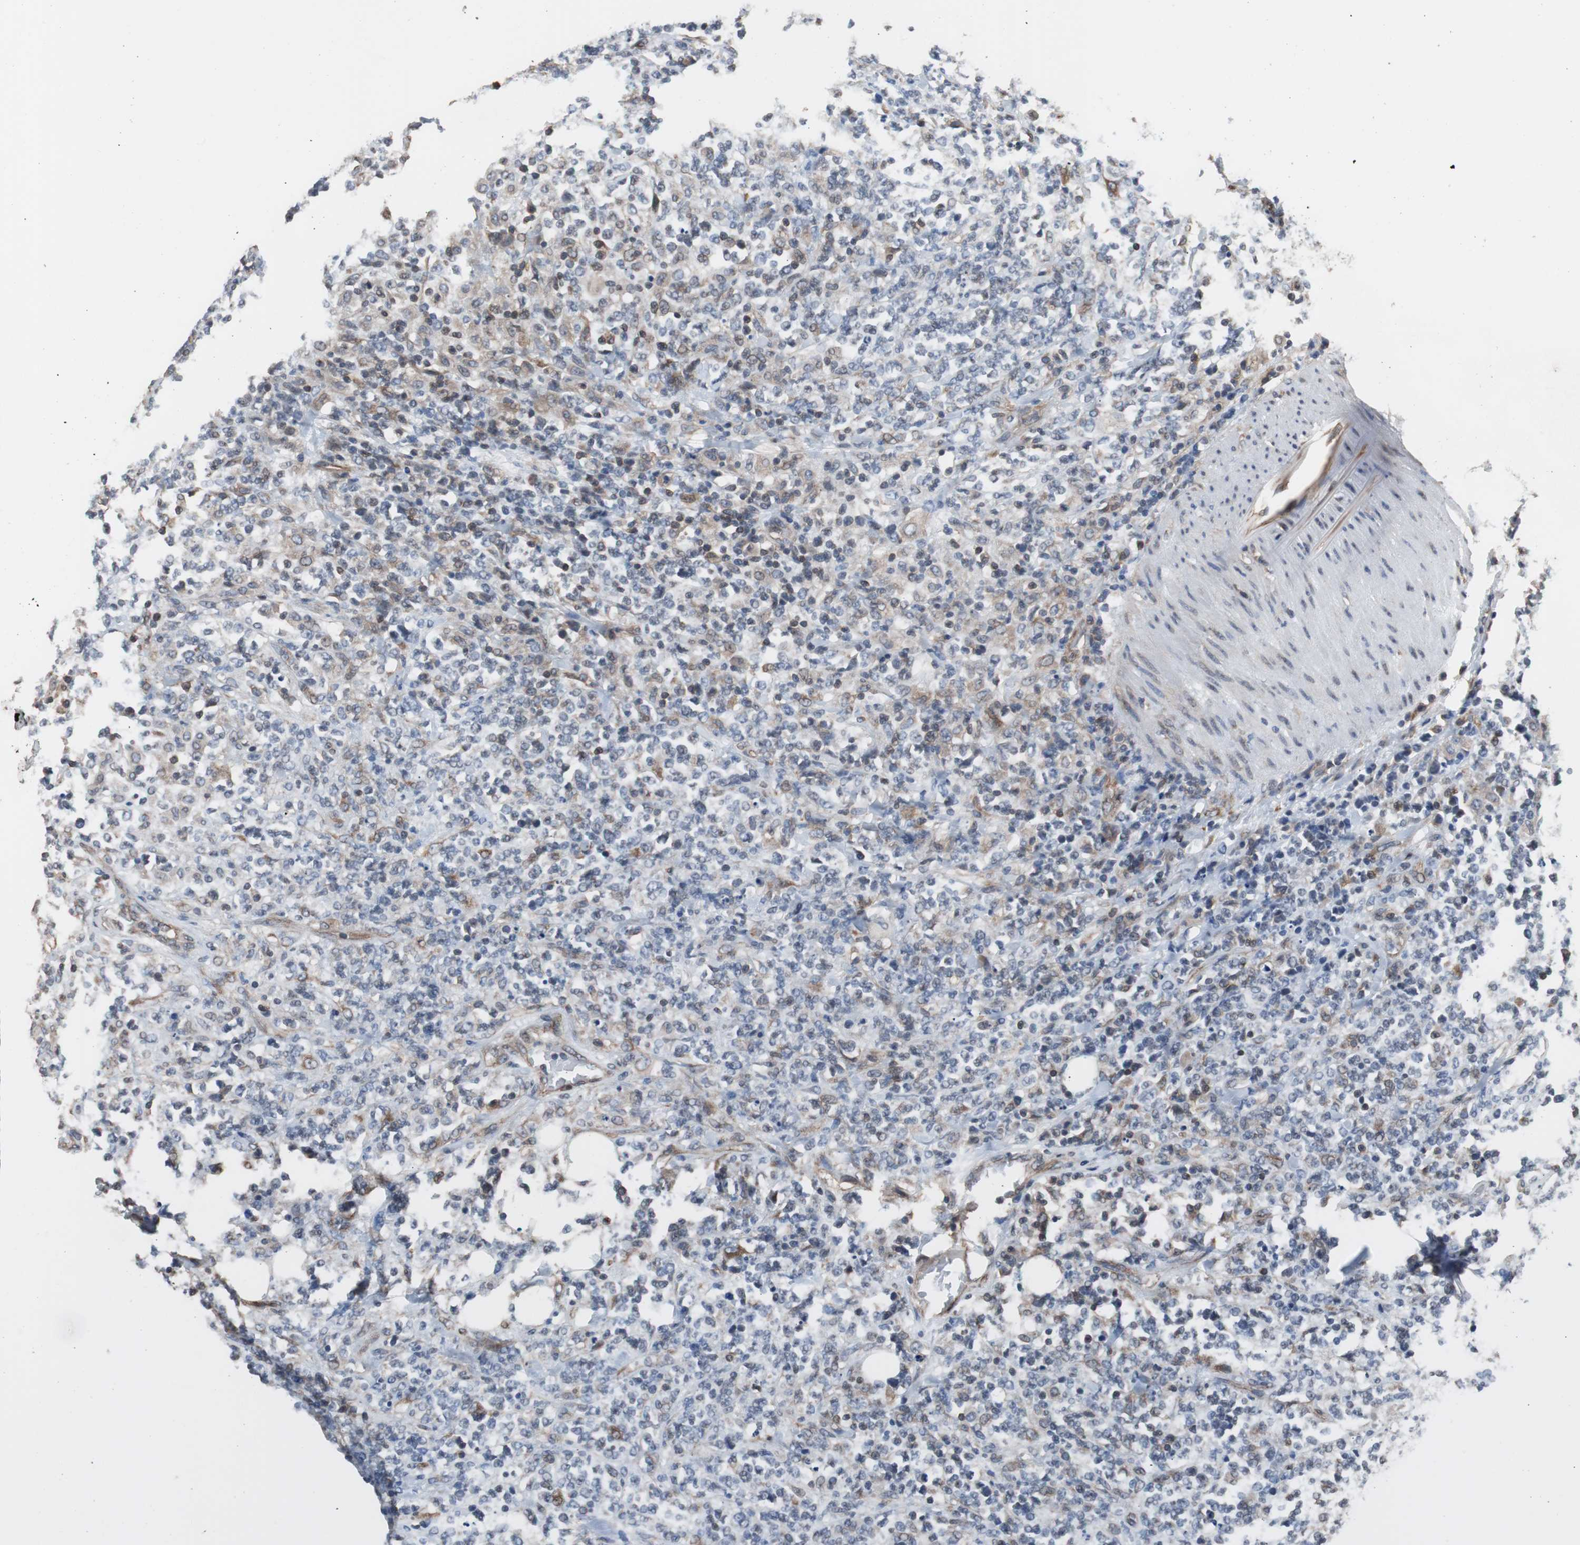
{"staining": {"intensity": "weak", "quantity": "<25%", "location": "cytoplasmic/membranous"}, "tissue": "lymphoma", "cell_type": "Tumor cells", "image_type": "cancer", "snomed": [{"axis": "morphology", "description": "Malignant lymphoma, non-Hodgkin's type, High grade"}, {"axis": "topography", "description": "Soft tissue"}], "caption": "Tumor cells are negative for protein expression in human malignant lymphoma, non-Hodgkin's type (high-grade).", "gene": "KIF3B", "patient": {"sex": "male", "age": 18}}